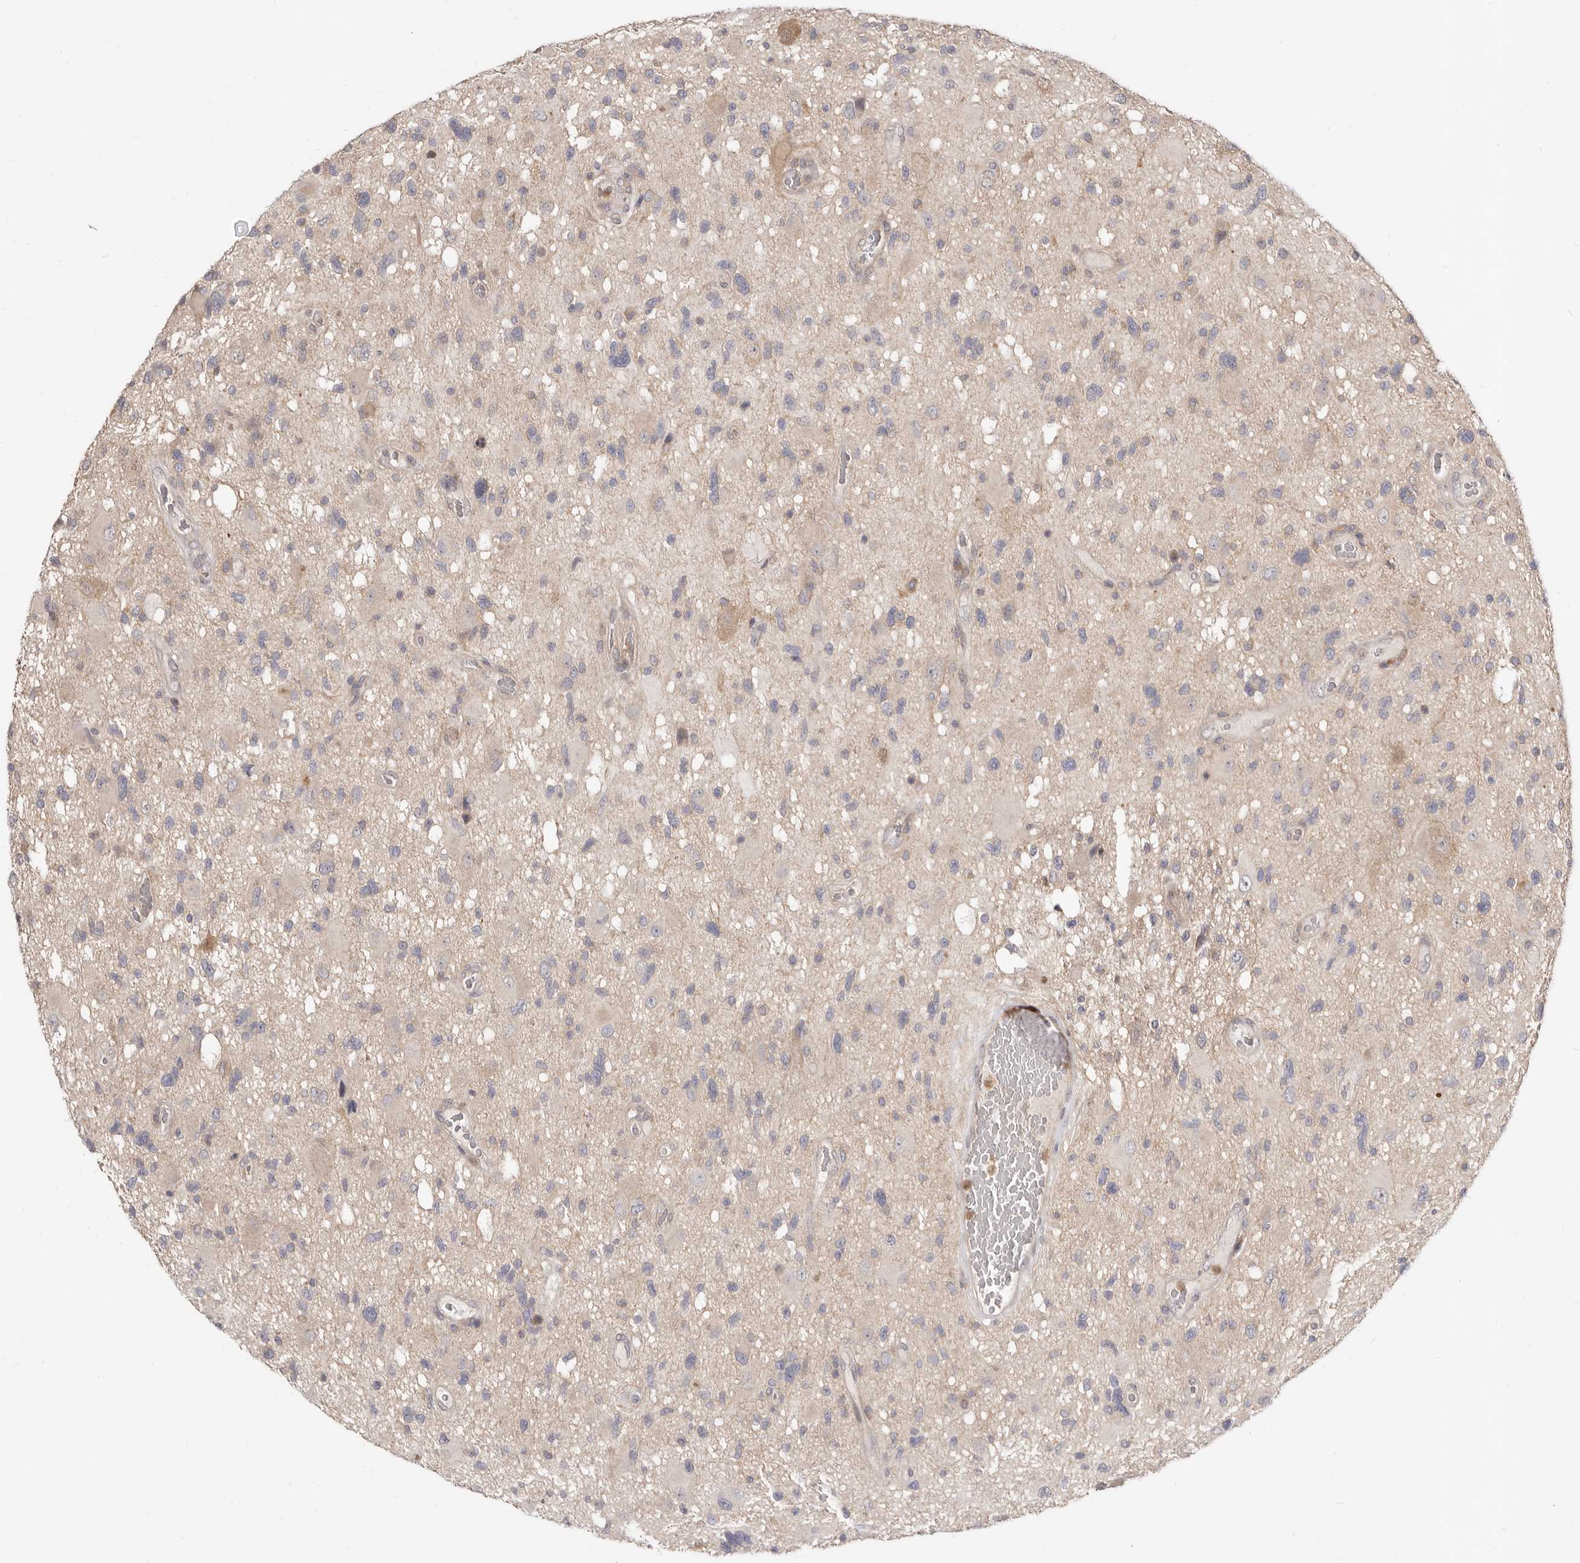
{"staining": {"intensity": "weak", "quantity": "<25%", "location": "cytoplasmic/membranous"}, "tissue": "glioma", "cell_type": "Tumor cells", "image_type": "cancer", "snomed": [{"axis": "morphology", "description": "Glioma, malignant, High grade"}, {"axis": "topography", "description": "Brain"}], "caption": "Malignant high-grade glioma was stained to show a protein in brown. There is no significant staining in tumor cells.", "gene": "TC2N", "patient": {"sex": "male", "age": 33}}